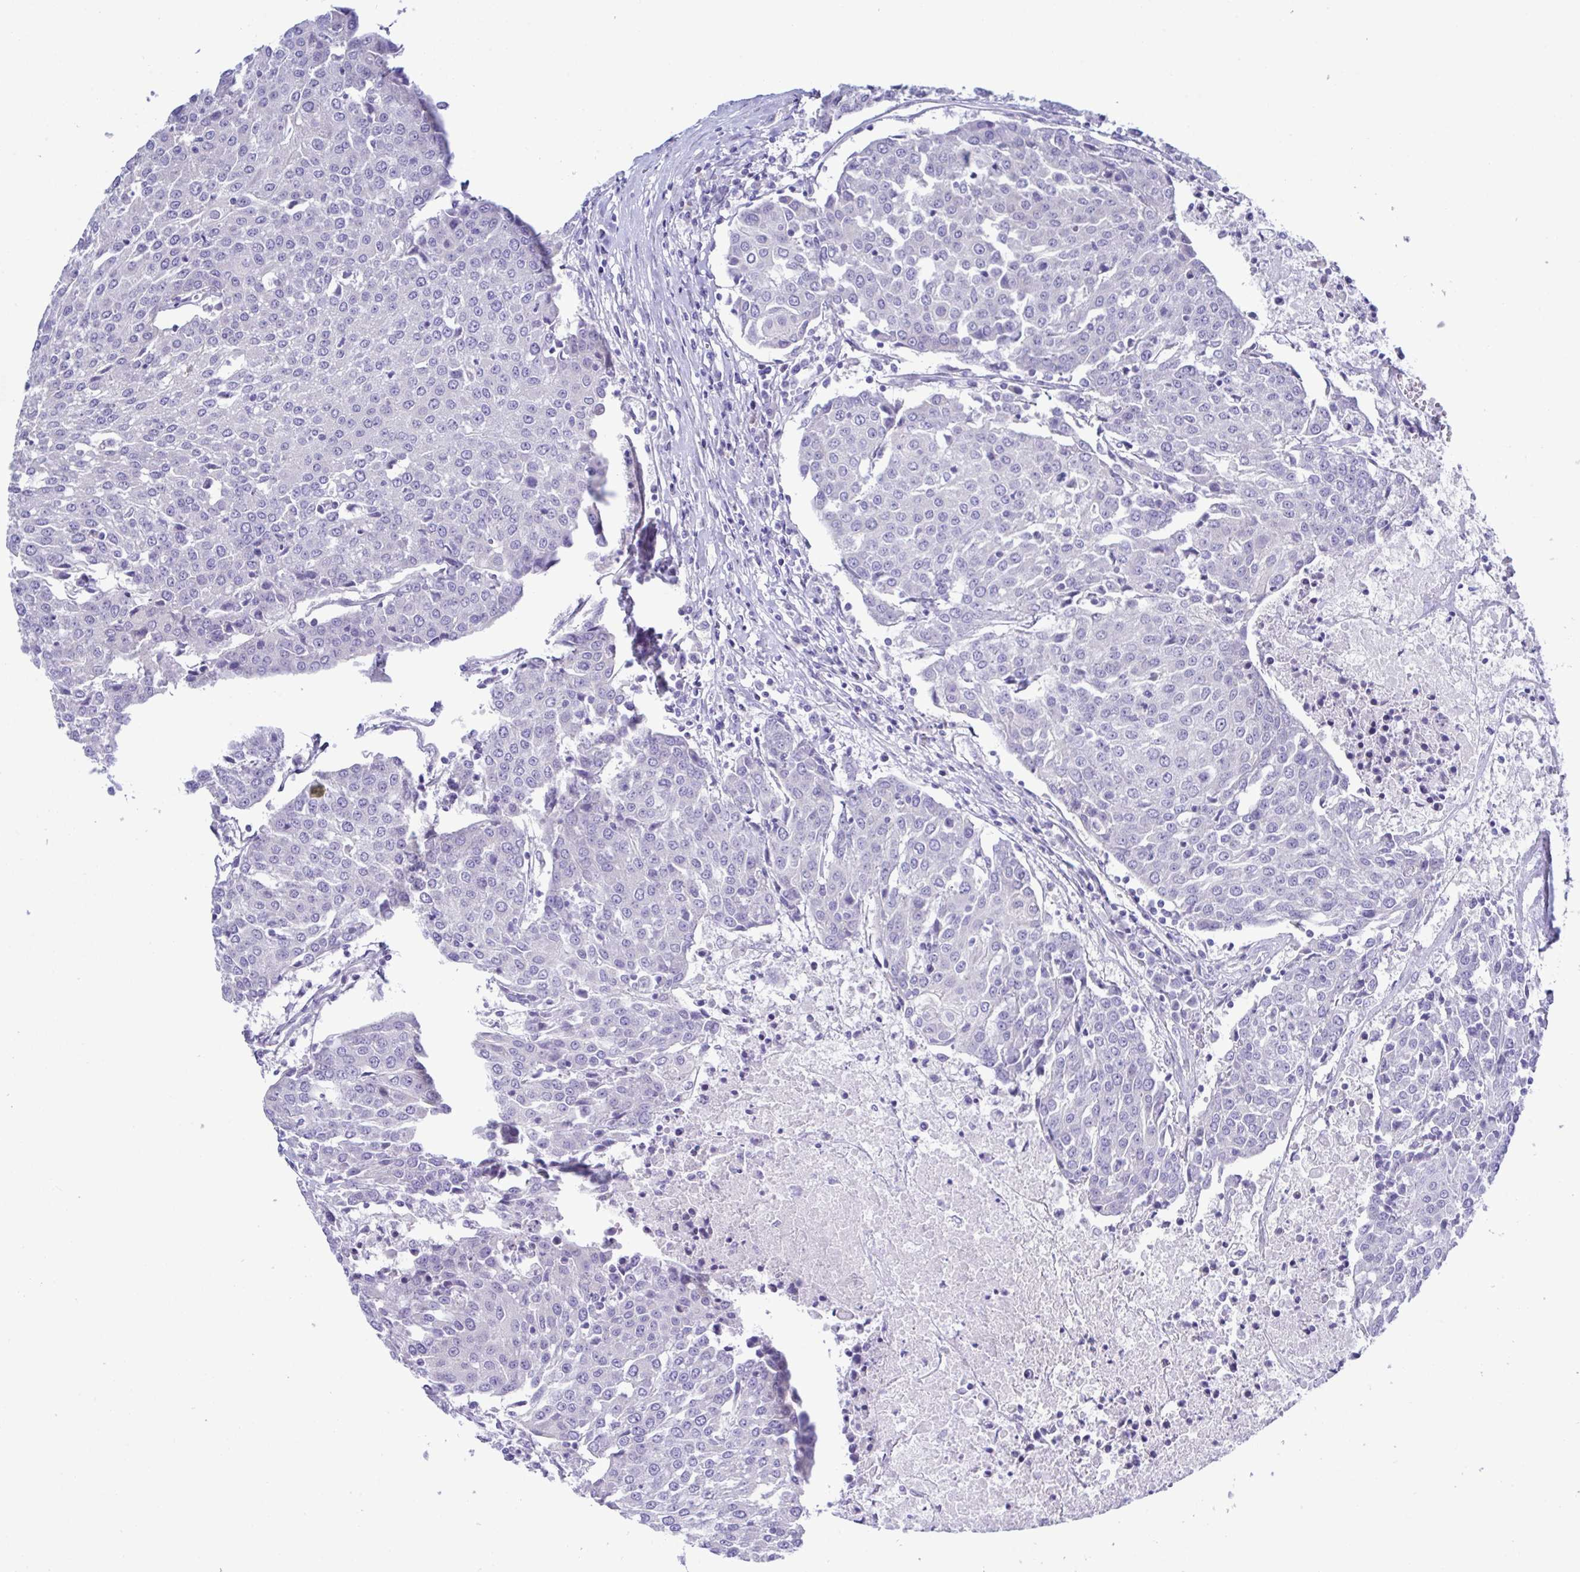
{"staining": {"intensity": "negative", "quantity": "none", "location": "none"}, "tissue": "urothelial cancer", "cell_type": "Tumor cells", "image_type": "cancer", "snomed": [{"axis": "morphology", "description": "Urothelial carcinoma, High grade"}, {"axis": "topography", "description": "Urinary bladder"}], "caption": "Tumor cells are negative for protein expression in human high-grade urothelial carcinoma.", "gene": "MED11", "patient": {"sex": "female", "age": 85}}